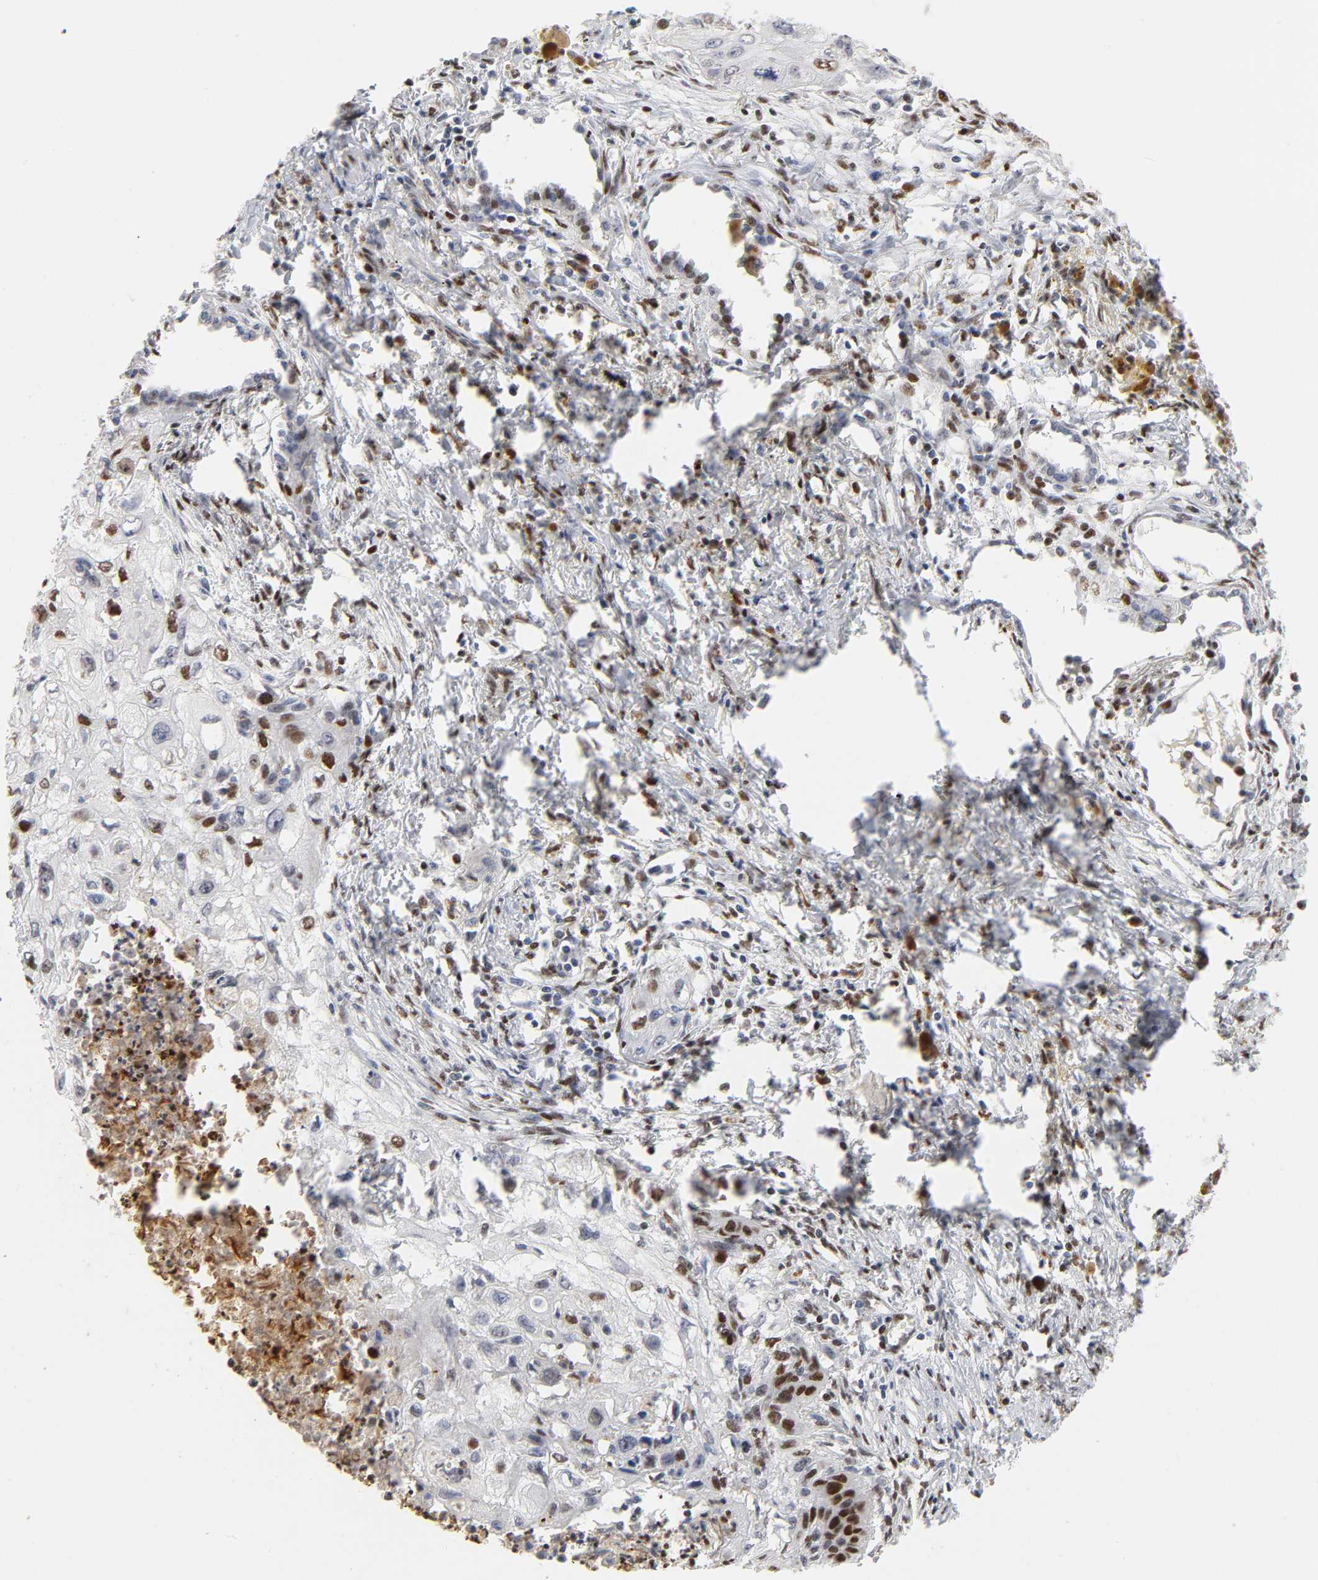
{"staining": {"intensity": "moderate", "quantity": "<25%", "location": "nuclear"}, "tissue": "lung cancer", "cell_type": "Tumor cells", "image_type": "cancer", "snomed": [{"axis": "morphology", "description": "Squamous cell carcinoma, NOS"}, {"axis": "topography", "description": "Lung"}], "caption": "Lung cancer stained with immunohistochemistry (IHC) displays moderate nuclear positivity in approximately <25% of tumor cells.", "gene": "CREBBP", "patient": {"sex": "male", "age": 71}}